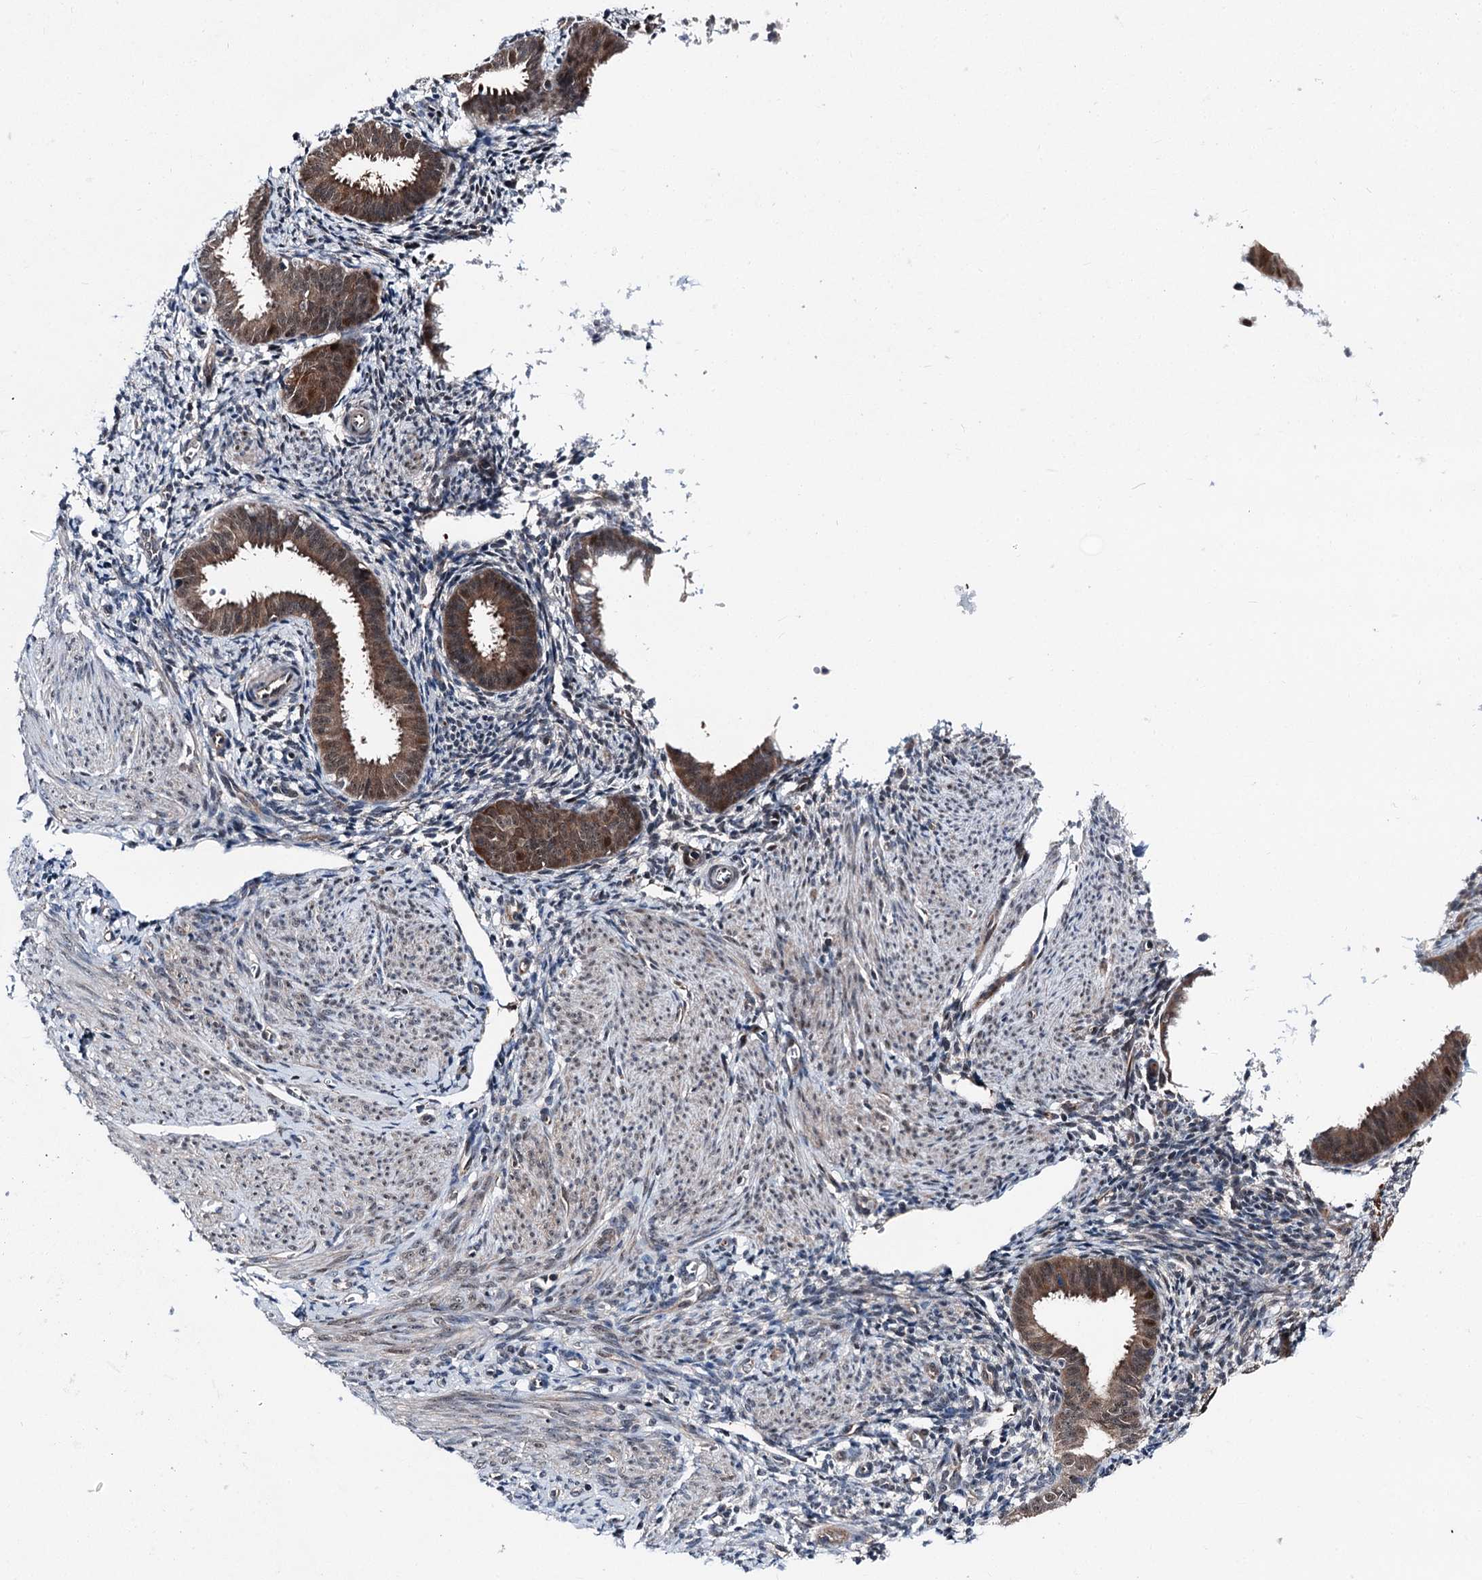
{"staining": {"intensity": "weak", "quantity": "<25%", "location": "nuclear"}, "tissue": "endometrium", "cell_type": "Cells in endometrial stroma", "image_type": "normal", "snomed": [{"axis": "morphology", "description": "Normal tissue, NOS"}, {"axis": "topography", "description": "Uterus"}, {"axis": "topography", "description": "Endometrium"}], "caption": "Immunohistochemistry (IHC) histopathology image of benign endometrium stained for a protein (brown), which demonstrates no expression in cells in endometrial stroma.", "gene": "PSMD13", "patient": {"sex": "female", "age": 48}}